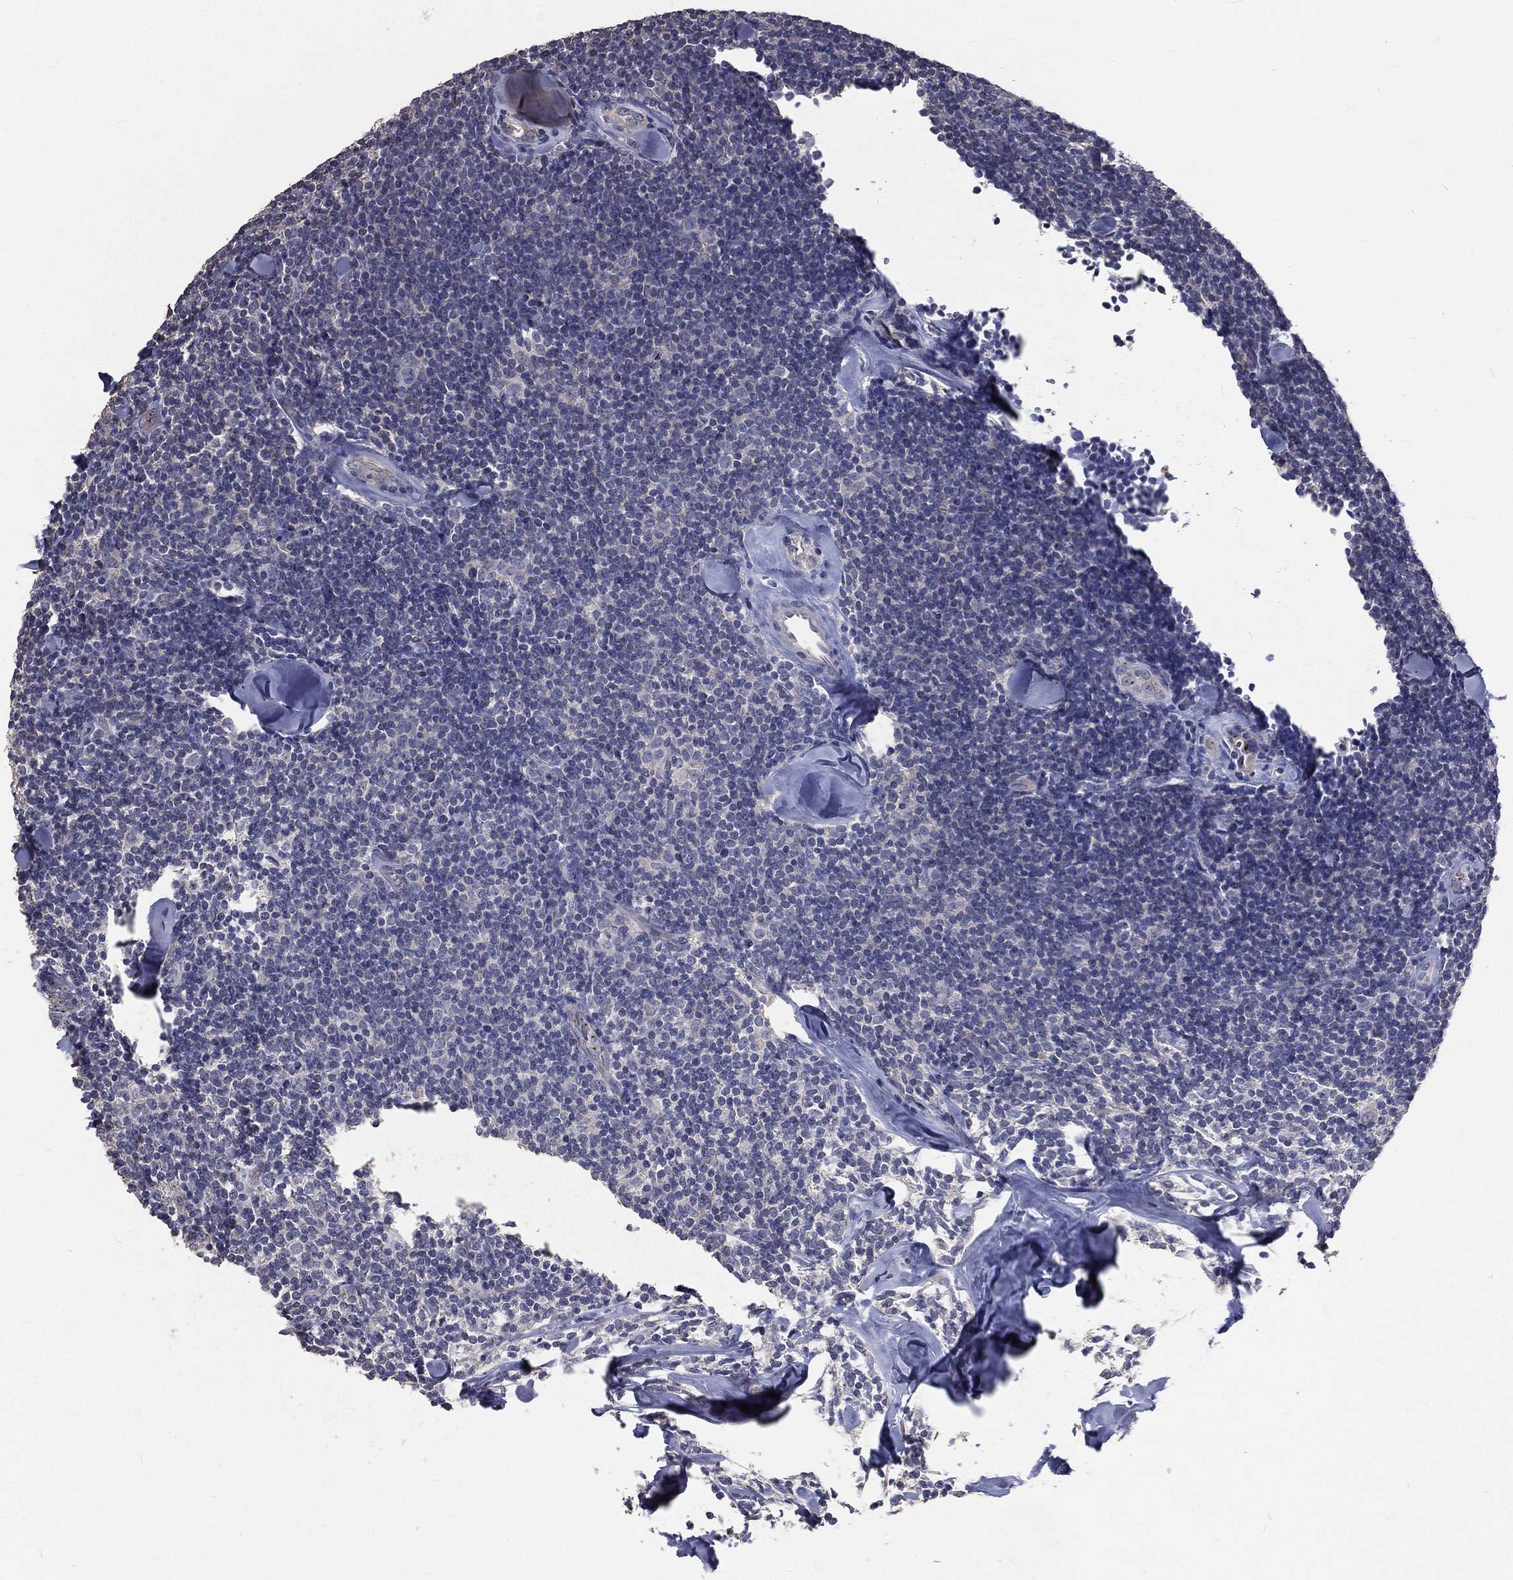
{"staining": {"intensity": "negative", "quantity": "none", "location": "none"}, "tissue": "lymphoma", "cell_type": "Tumor cells", "image_type": "cancer", "snomed": [{"axis": "morphology", "description": "Malignant lymphoma, non-Hodgkin's type, Low grade"}, {"axis": "topography", "description": "Lymph node"}], "caption": "A histopathology image of lymphoma stained for a protein exhibits no brown staining in tumor cells.", "gene": "CROCC", "patient": {"sex": "female", "age": 56}}